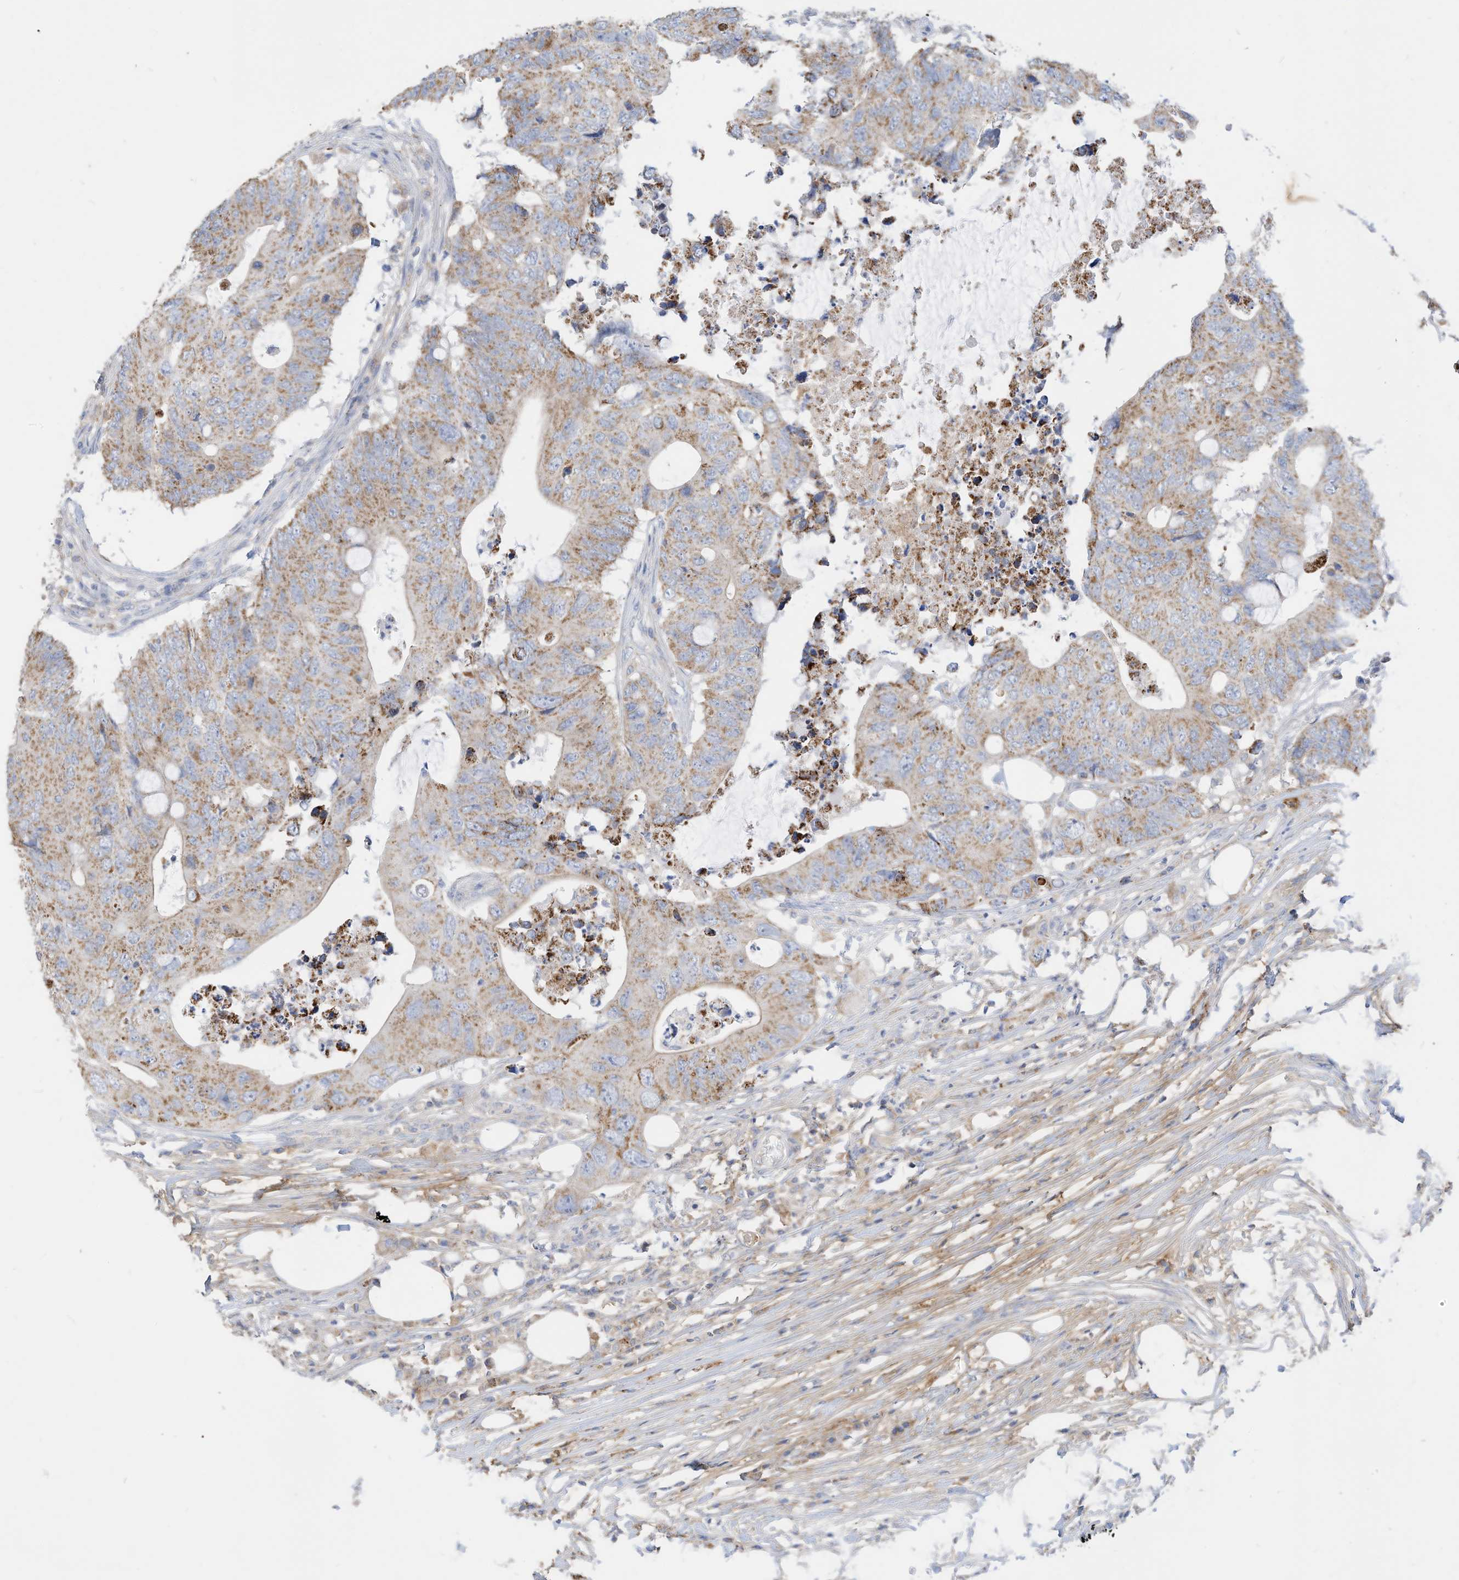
{"staining": {"intensity": "moderate", "quantity": ">75%", "location": "cytoplasmic/membranous"}, "tissue": "colorectal cancer", "cell_type": "Tumor cells", "image_type": "cancer", "snomed": [{"axis": "morphology", "description": "Adenocarcinoma, NOS"}, {"axis": "topography", "description": "Colon"}], "caption": "Colorectal cancer (adenocarcinoma) stained for a protein shows moderate cytoplasmic/membranous positivity in tumor cells.", "gene": "RHOH", "patient": {"sex": "male", "age": 71}}